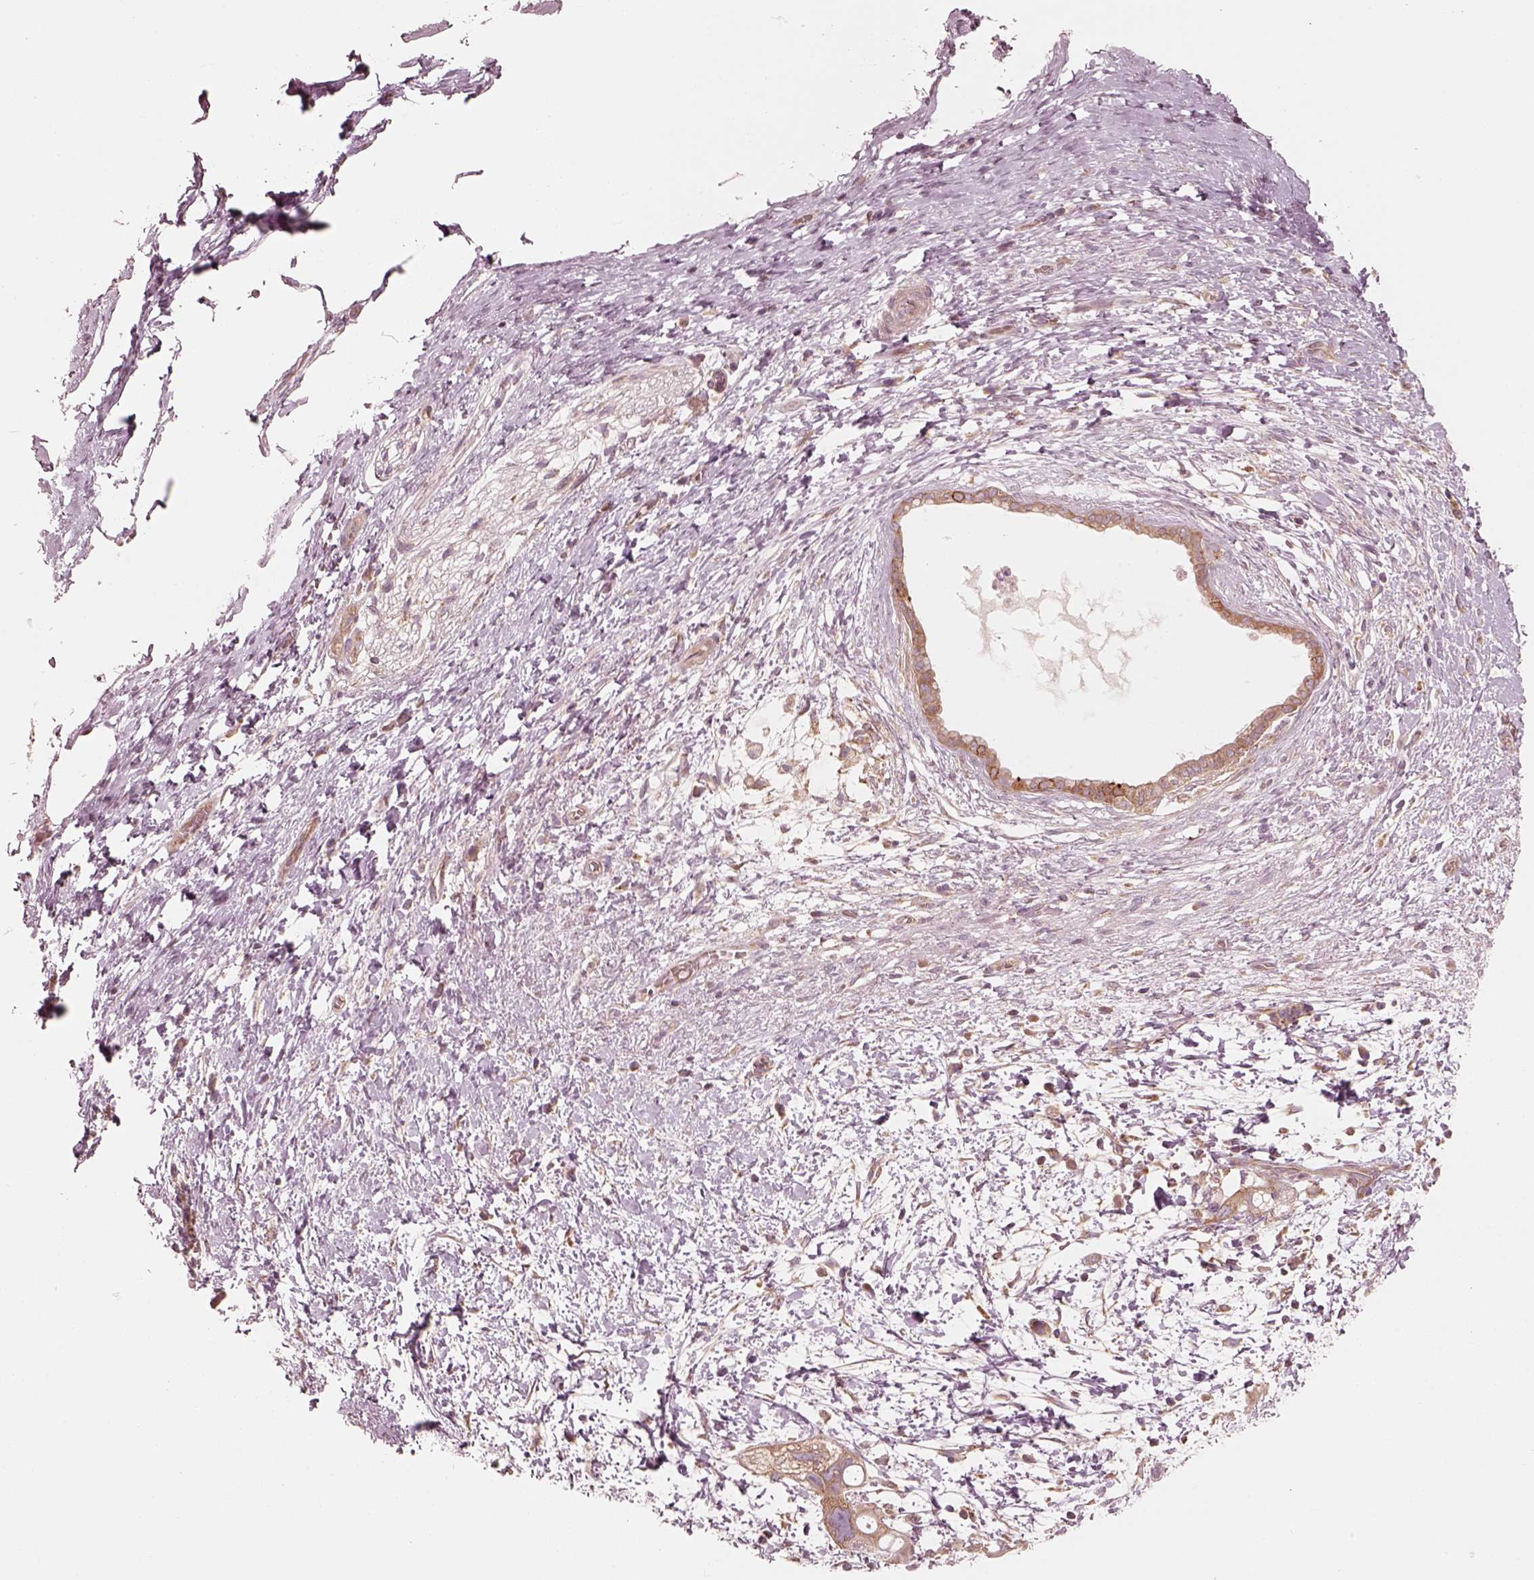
{"staining": {"intensity": "moderate", "quantity": ">75%", "location": "cytoplasmic/membranous"}, "tissue": "pancreatic cancer", "cell_type": "Tumor cells", "image_type": "cancer", "snomed": [{"axis": "morphology", "description": "Adenocarcinoma, NOS"}, {"axis": "topography", "description": "Pancreas"}], "caption": "Adenocarcinoma (pancreatic) was stained to show a protein in brown. There is medium levels of moderate cytoplasmic/membranous expression in approximately >75% of tumor cells.", "gene": "CNOT2", "patient": {"sex": "female", "age": 72}}